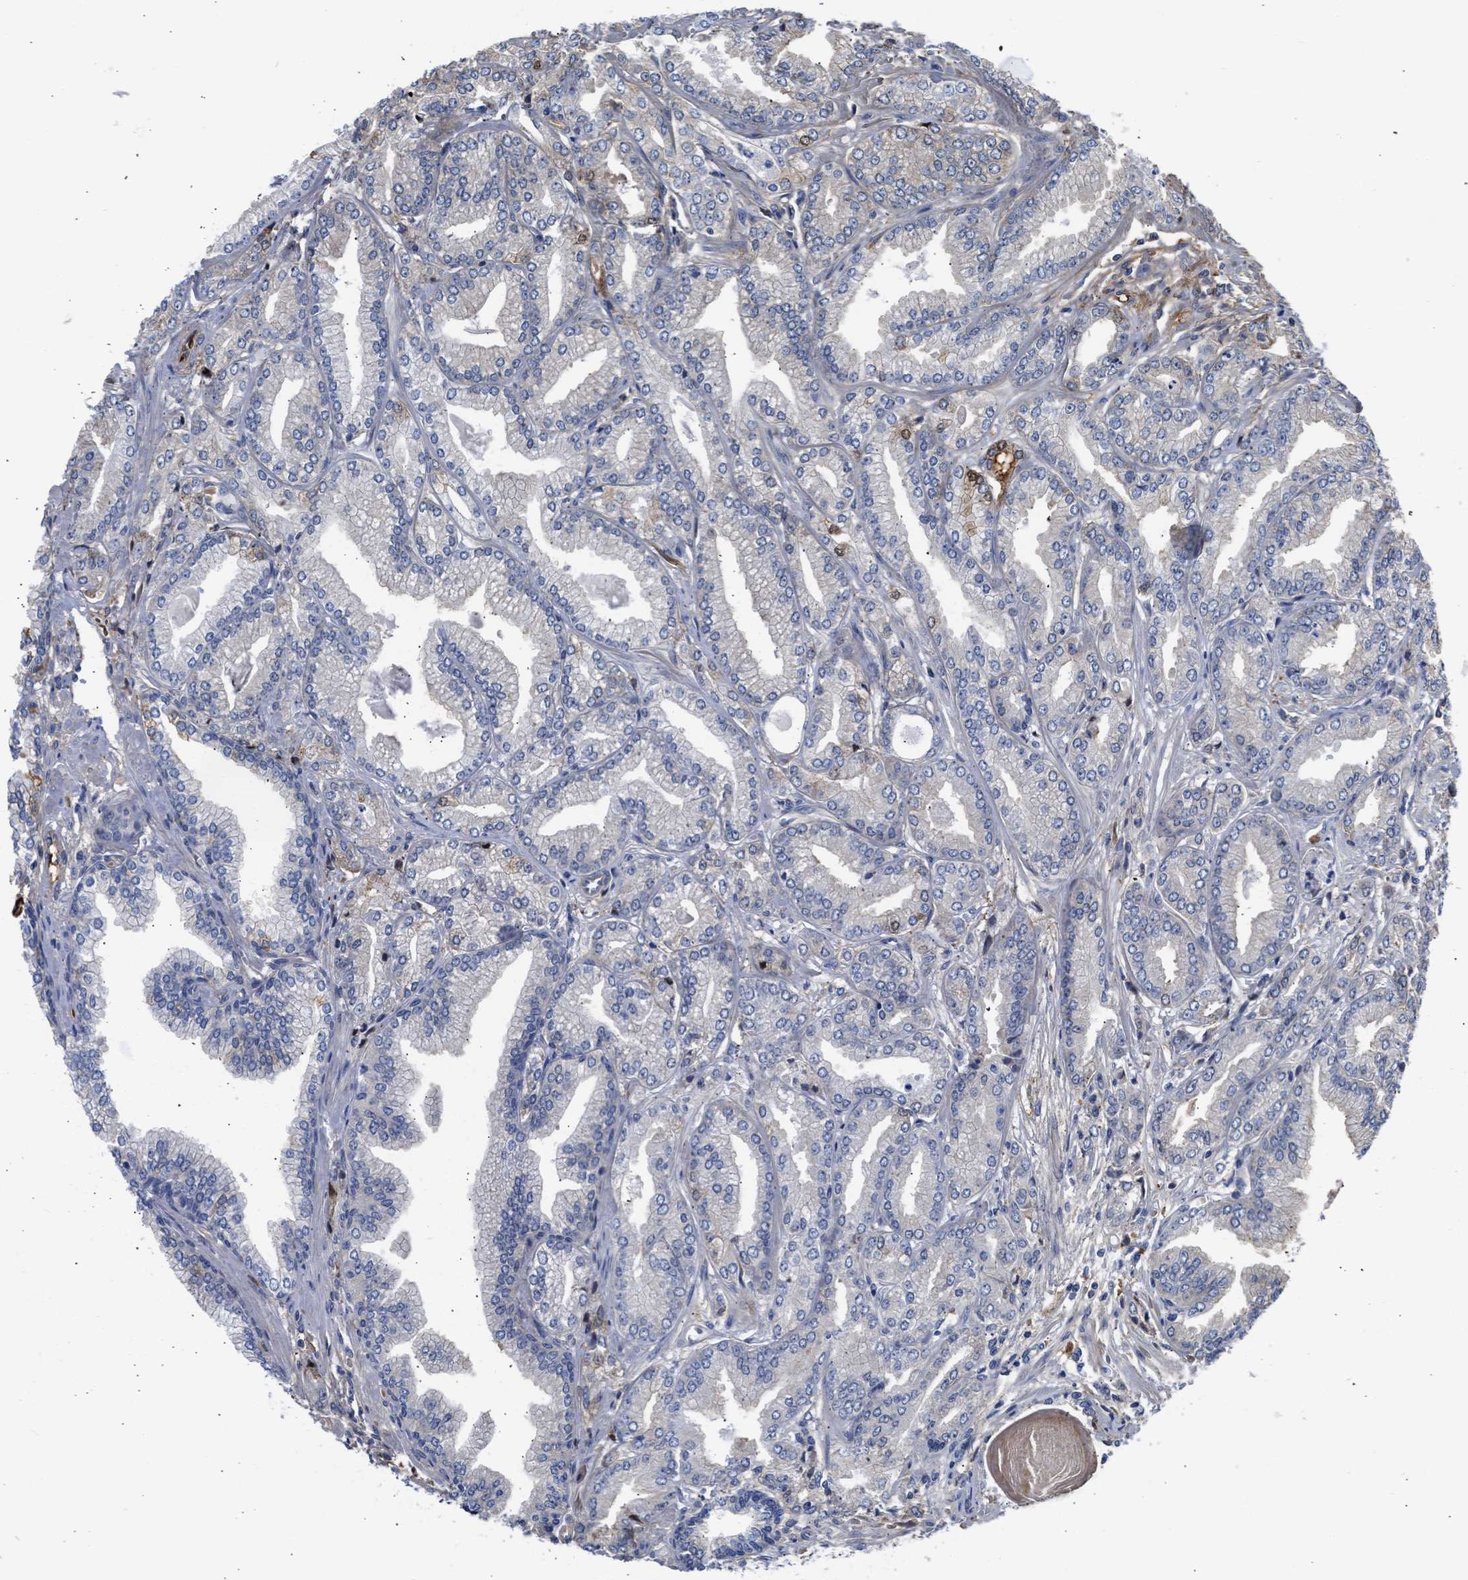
{"staining": {"intensity": "negative", "quantity": "none", "location": "none"}, "tissue": "prostate cancer", "cell_type": "Tumor cells", "image_type": "cancer", "snomed": [{"axis": "morphology", "description": "Adenocarcinoma, Low grade"}, {"axis": "topography", "description": "Prostate"}], "caption": "There is no significant positivity in tumor cells of prostate adenocarcinoma (low-grade).", "gene": "MAS1L", "patient": {"sex": "male", "age": 52}}